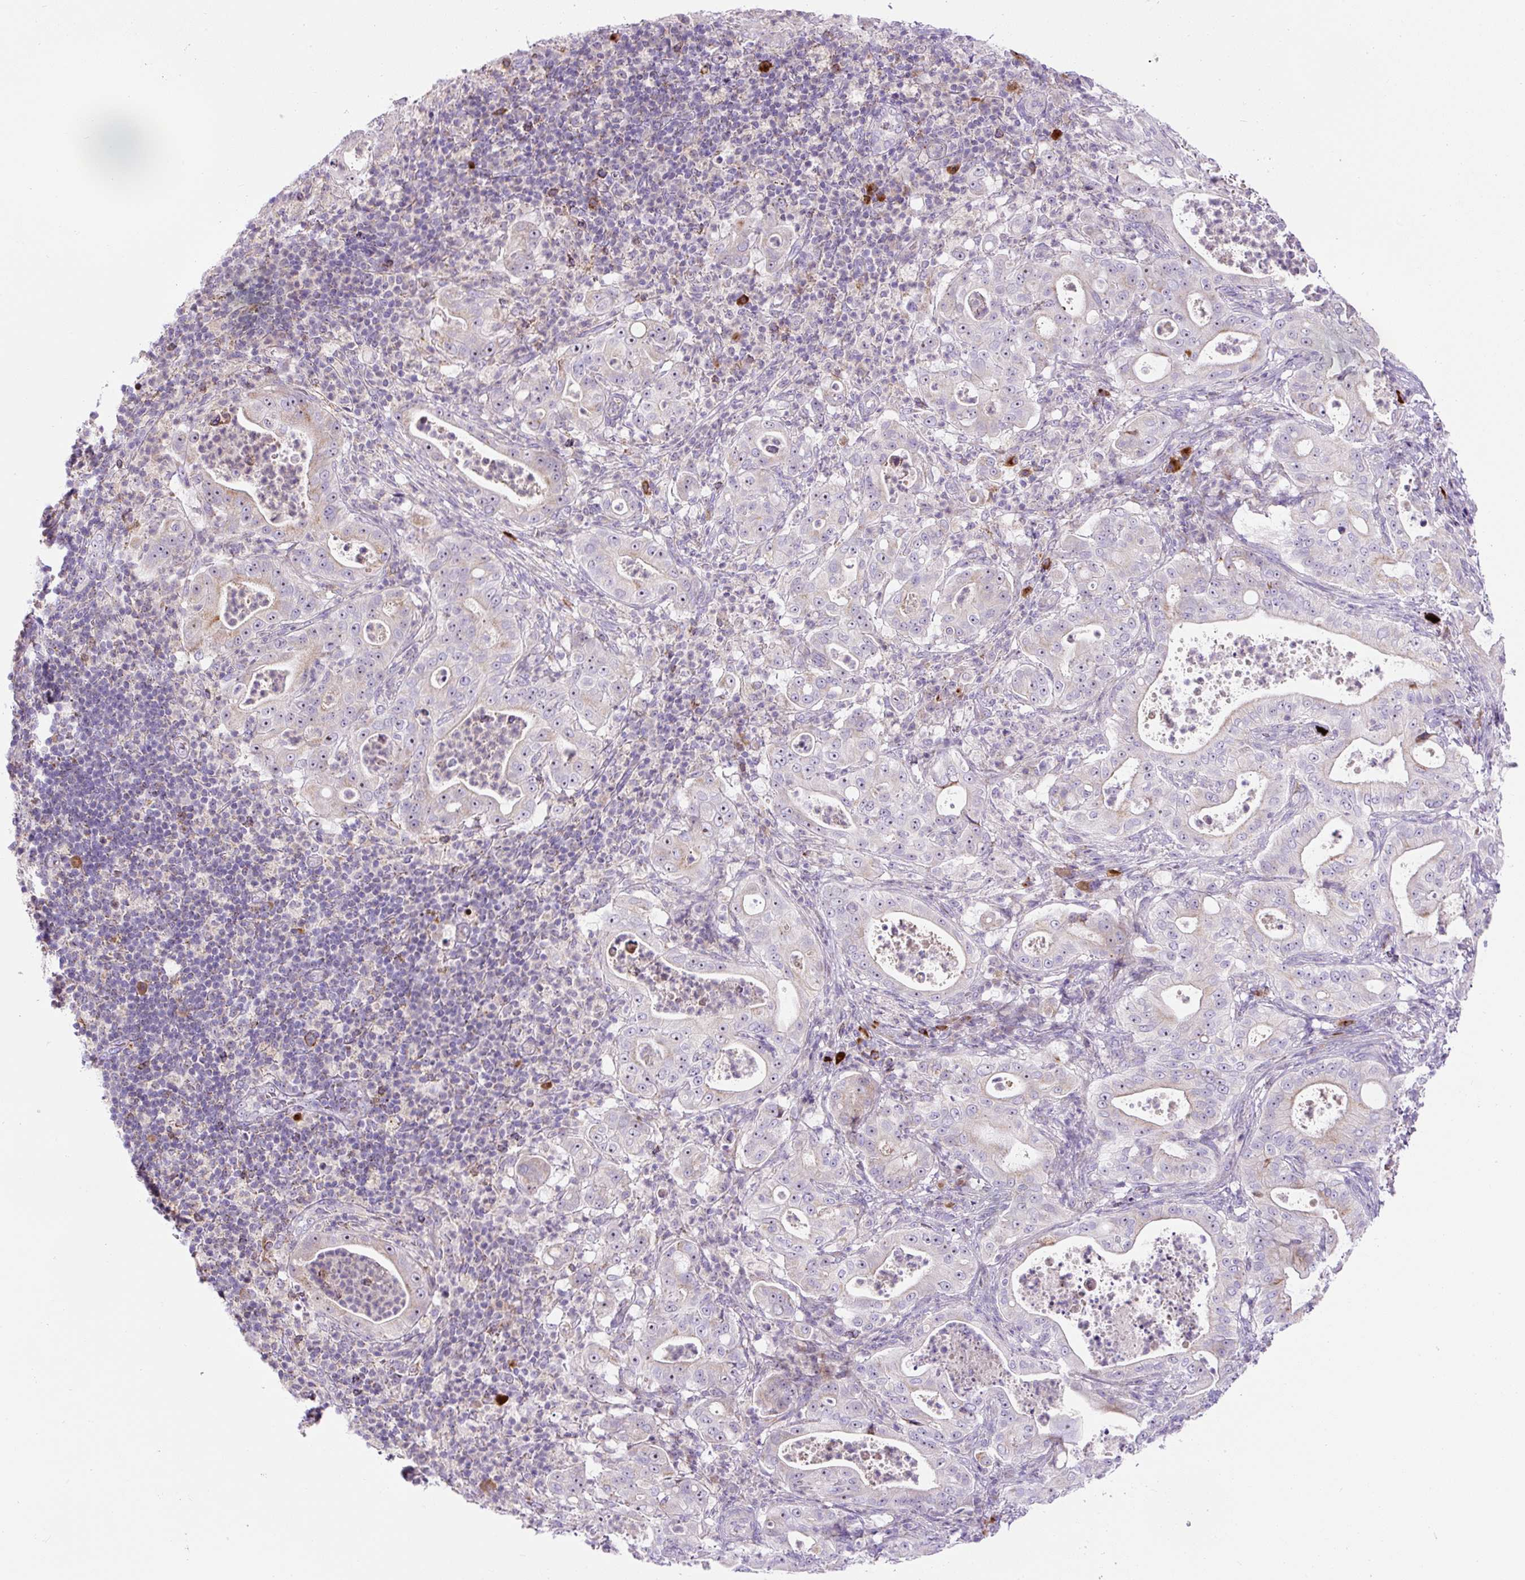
{"staining": {"intensity": "moderate", "quantity": "<25%", "location": "cytoplasmic/membranous"}, "tissue": "pancreatic cancer", "cell_type": "Tumor cells", "image_type": "cancer", "snomed": [{"axis": "morphology", "description": "Adenocarcinoma, NOS"}, {"axis": "topography", "description": "Pancreas"}], "caption": "A photomicrograph of pancreatic cancer stained for a protein displays moderate cytoplasmic/membranous brown staining in tumor cells.", "gene": "ZNF596", "patient": {"sex": "male", "age": 71}}